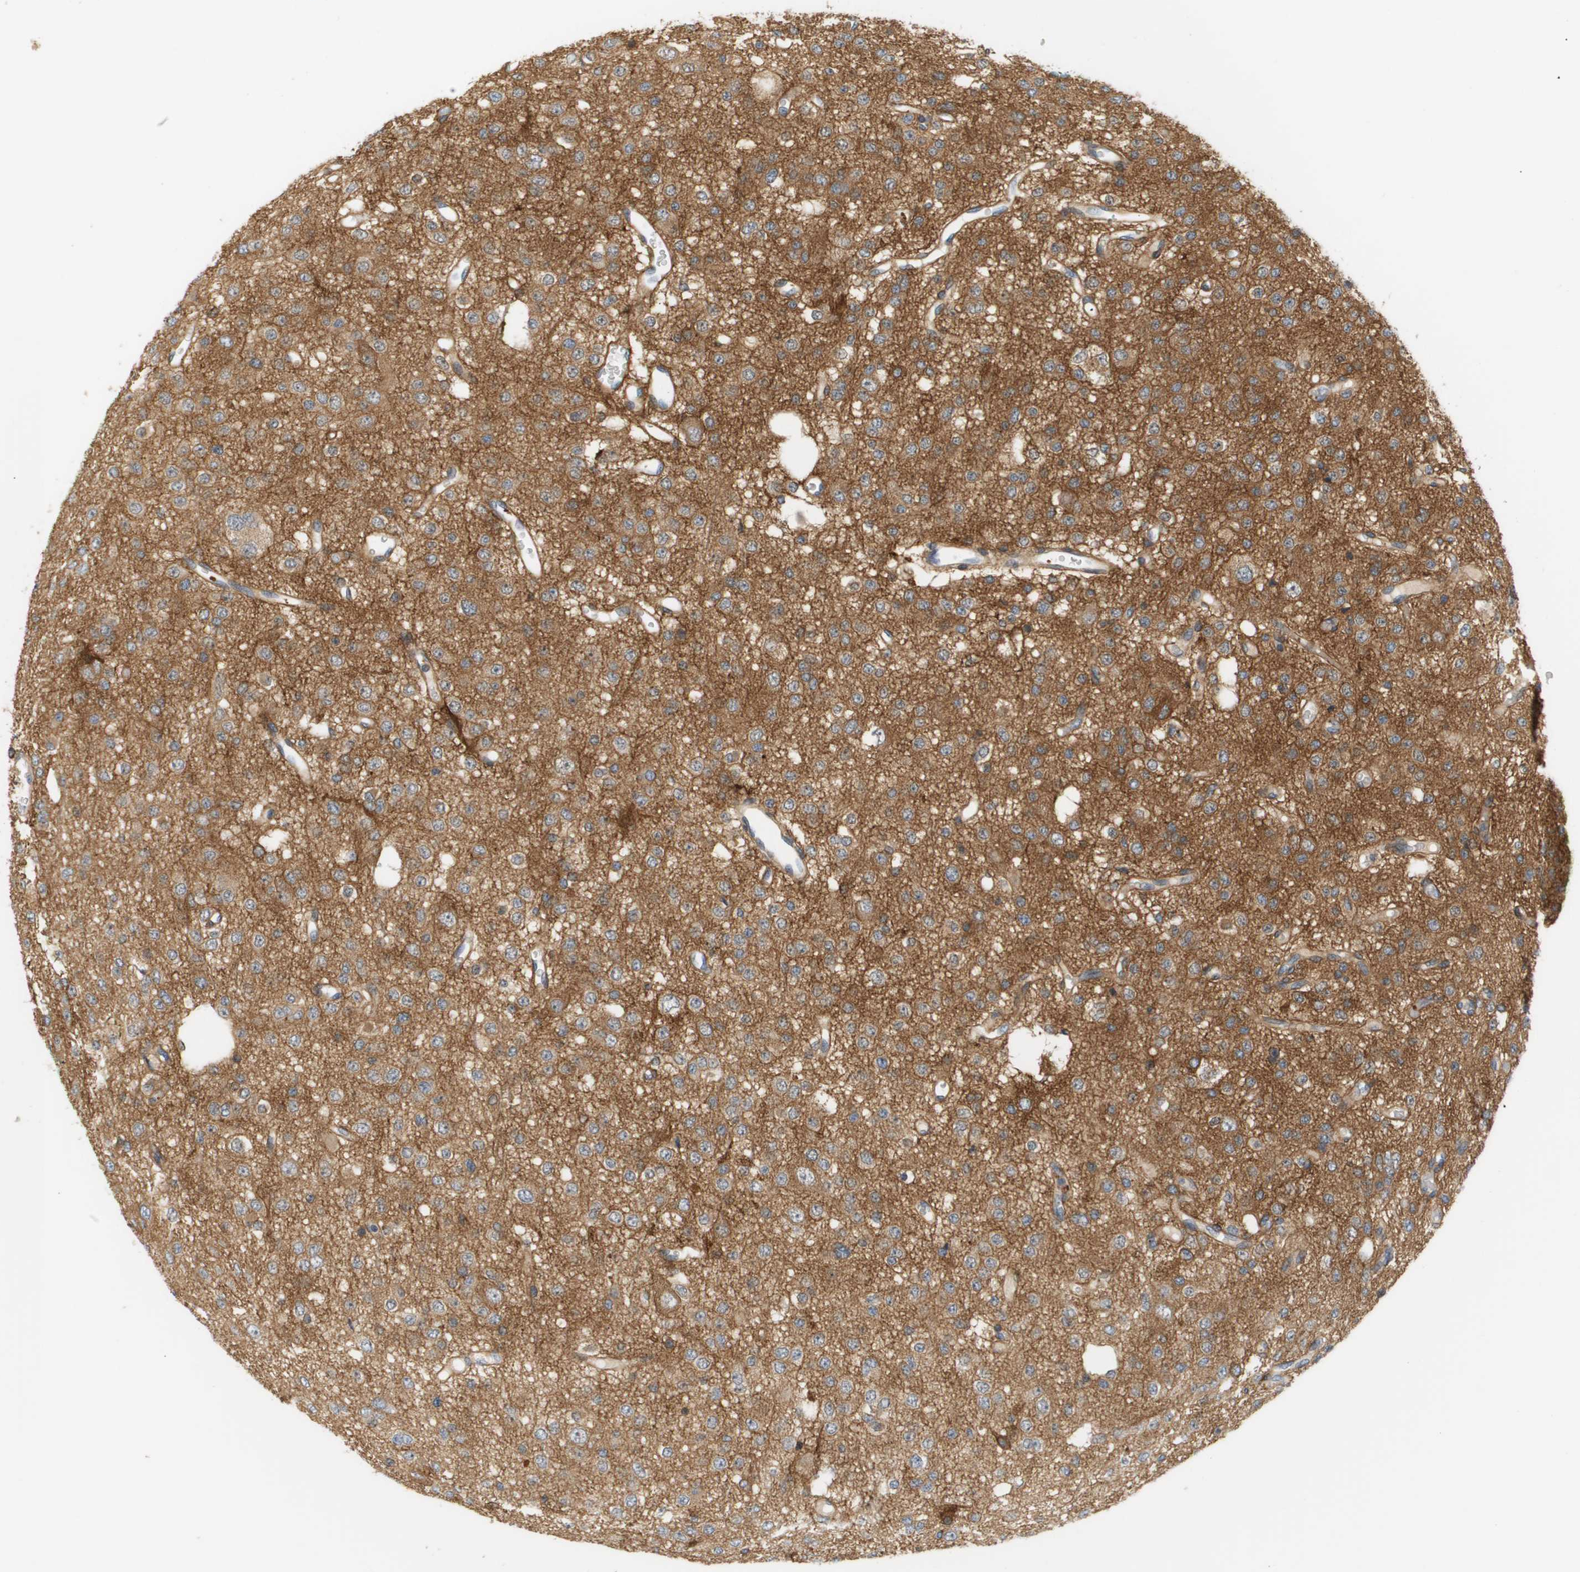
{"staining": {"intensity": "moderate", "quantity": "25%-75%", "location": "cytoplasmic/membranous"}, "tissue": "glioma", "cell_type": "Tumor cells", "image_type": "cancer", "snomed": [{"axis": "morphology", "description": "Glioma, malignant, Low grade"}, {"axis": "topography", "description": "Brain"}], "caption": "Human low-grade glioma (malignant) stained with a brown dye reveals moderate cytoplasmic/membranous positive positivity in approximately 25%-75% of tumor cells.", "gene": "CORO2B", "patient": {"sex": "male", "age": 38}}